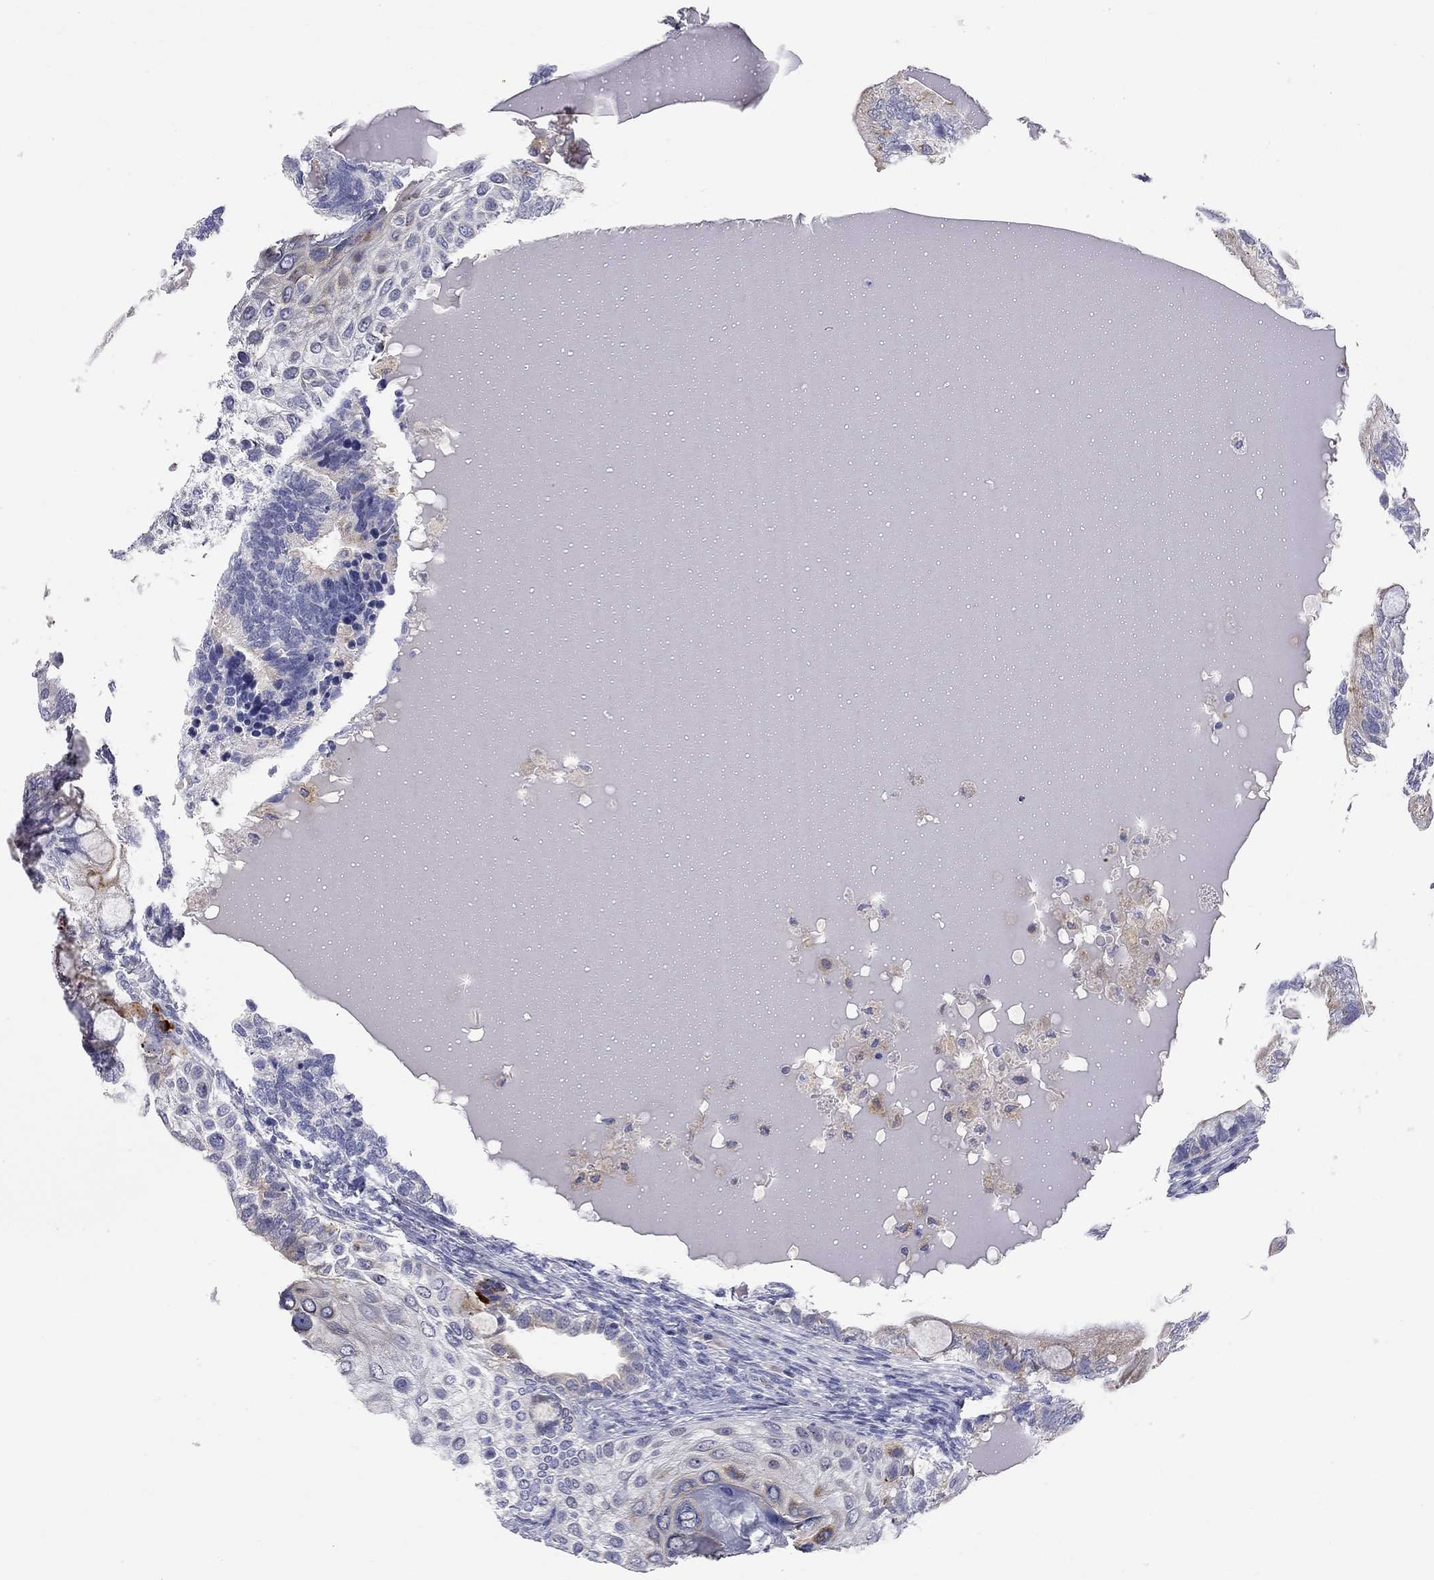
{"staining": {"intensity": "negative", "quantity": "none", "location": "none"}, "tissue": "testis cancer", "cell_type": "Tumor cells", "image_type": "cancer", "snomed": [{"axis": "morphology", "description": "Seminoma, NOS"}, {"axis": "morphology", "description": "Carcinoma, Embryonal, NOS"}, {"axis": "topography", "description": "Testis"}], "caption": "Testis embryonal carcinoma was stained to show a protein in brown. There is no significant expression in tumor cells.", "gene": "ACSL1", "patient": {"sex": "male", "age": 41}}